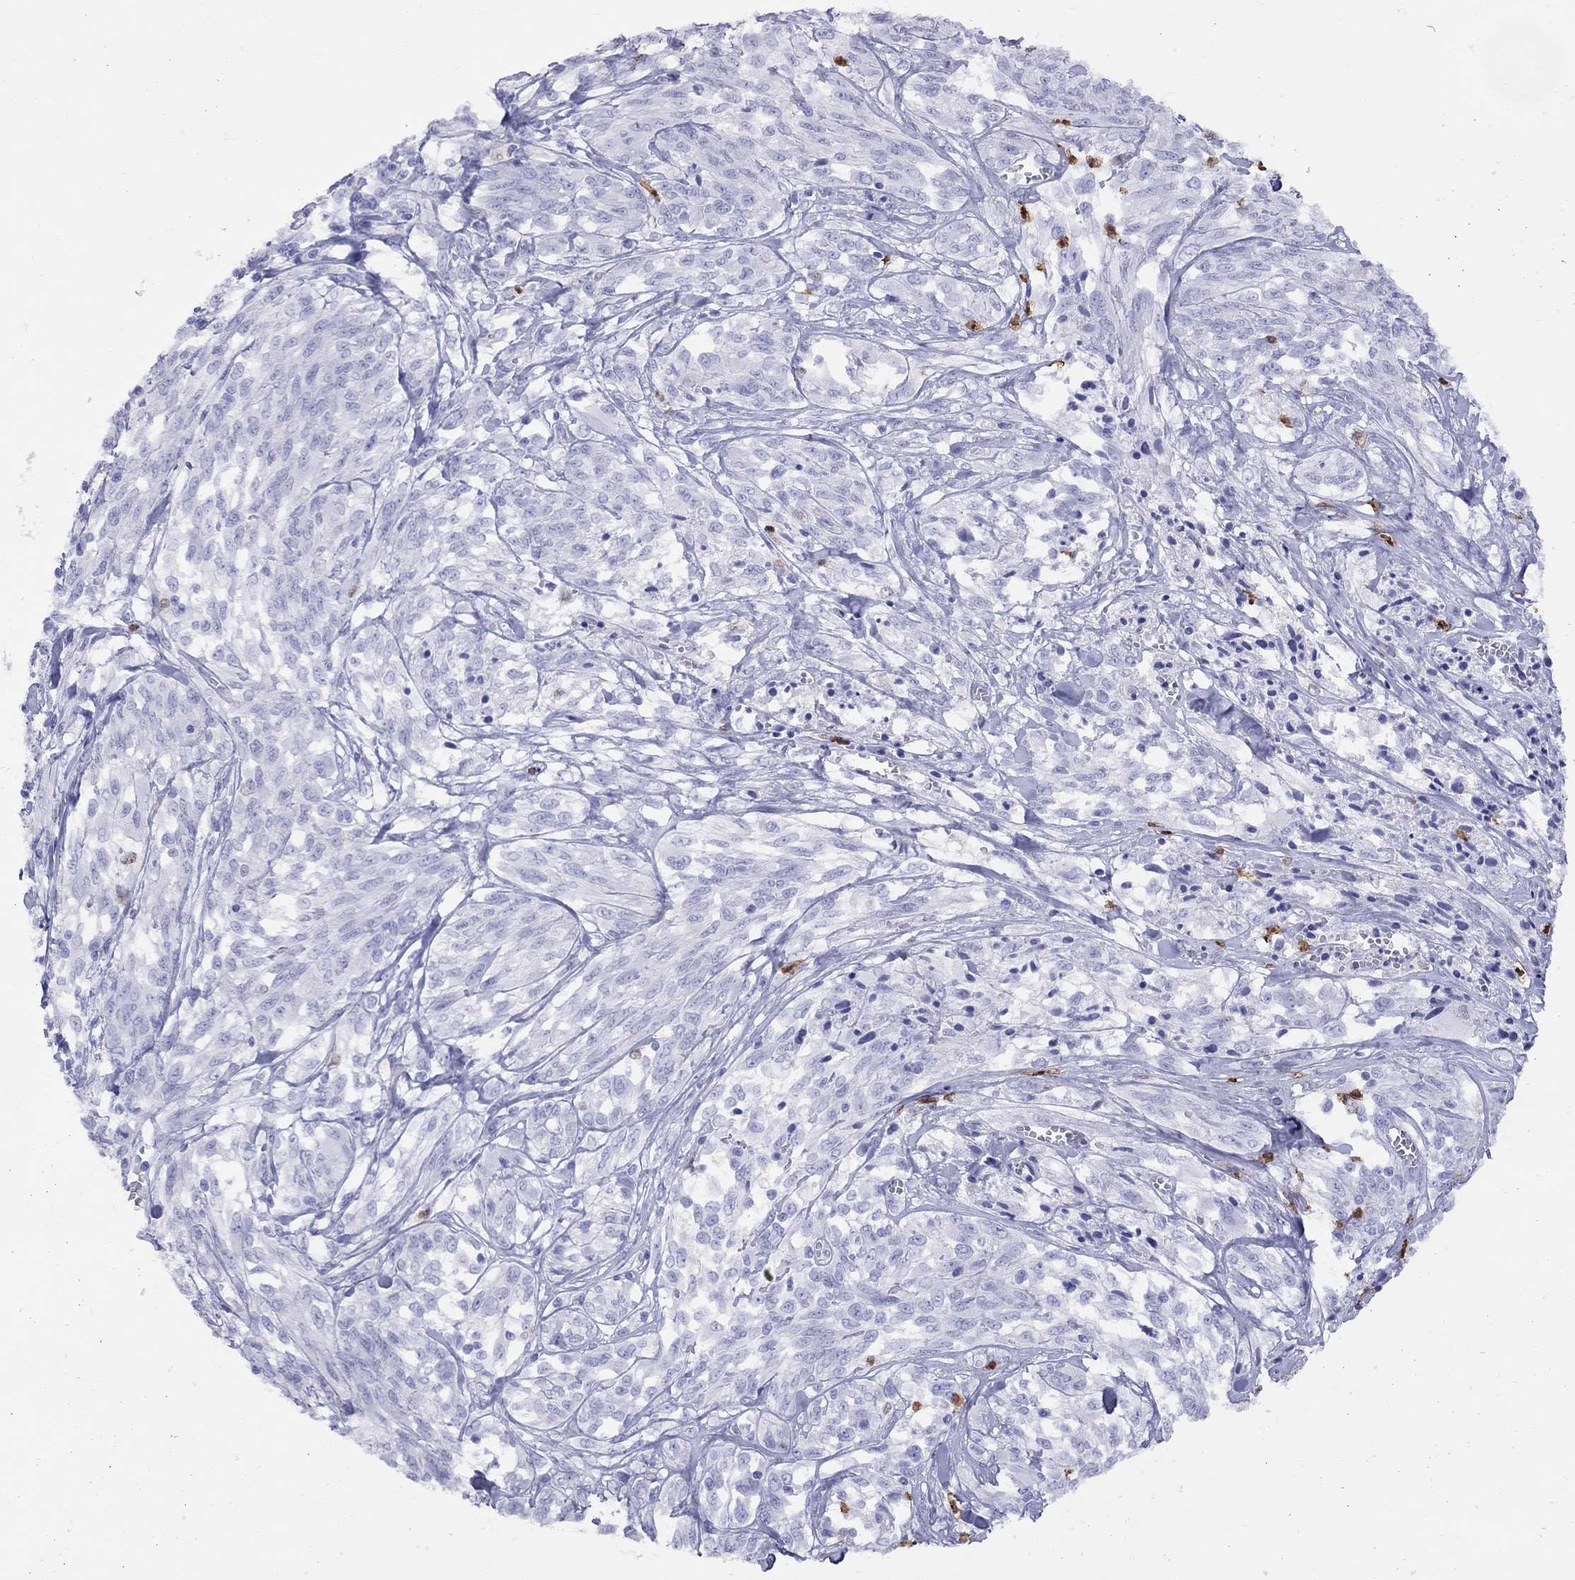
{"staining": {"intensity": "negative", "quantity": "none", "location": "none"}, "tissue": "melanoma", "cell_type": "Tumor cells", "image_type": "cancer", "snomed": [{"axis": "morphology", "description": "Malignant melanoma, NOS"}, {"axis": "topography", "description": "Skin"}], "caption": "Tumor cells are negative for brown protein staining in malignant melanoma. Nuclei are stained in blue.", "gene": "SLAMF1", "patient": {"sex": "female", "age": 91}}